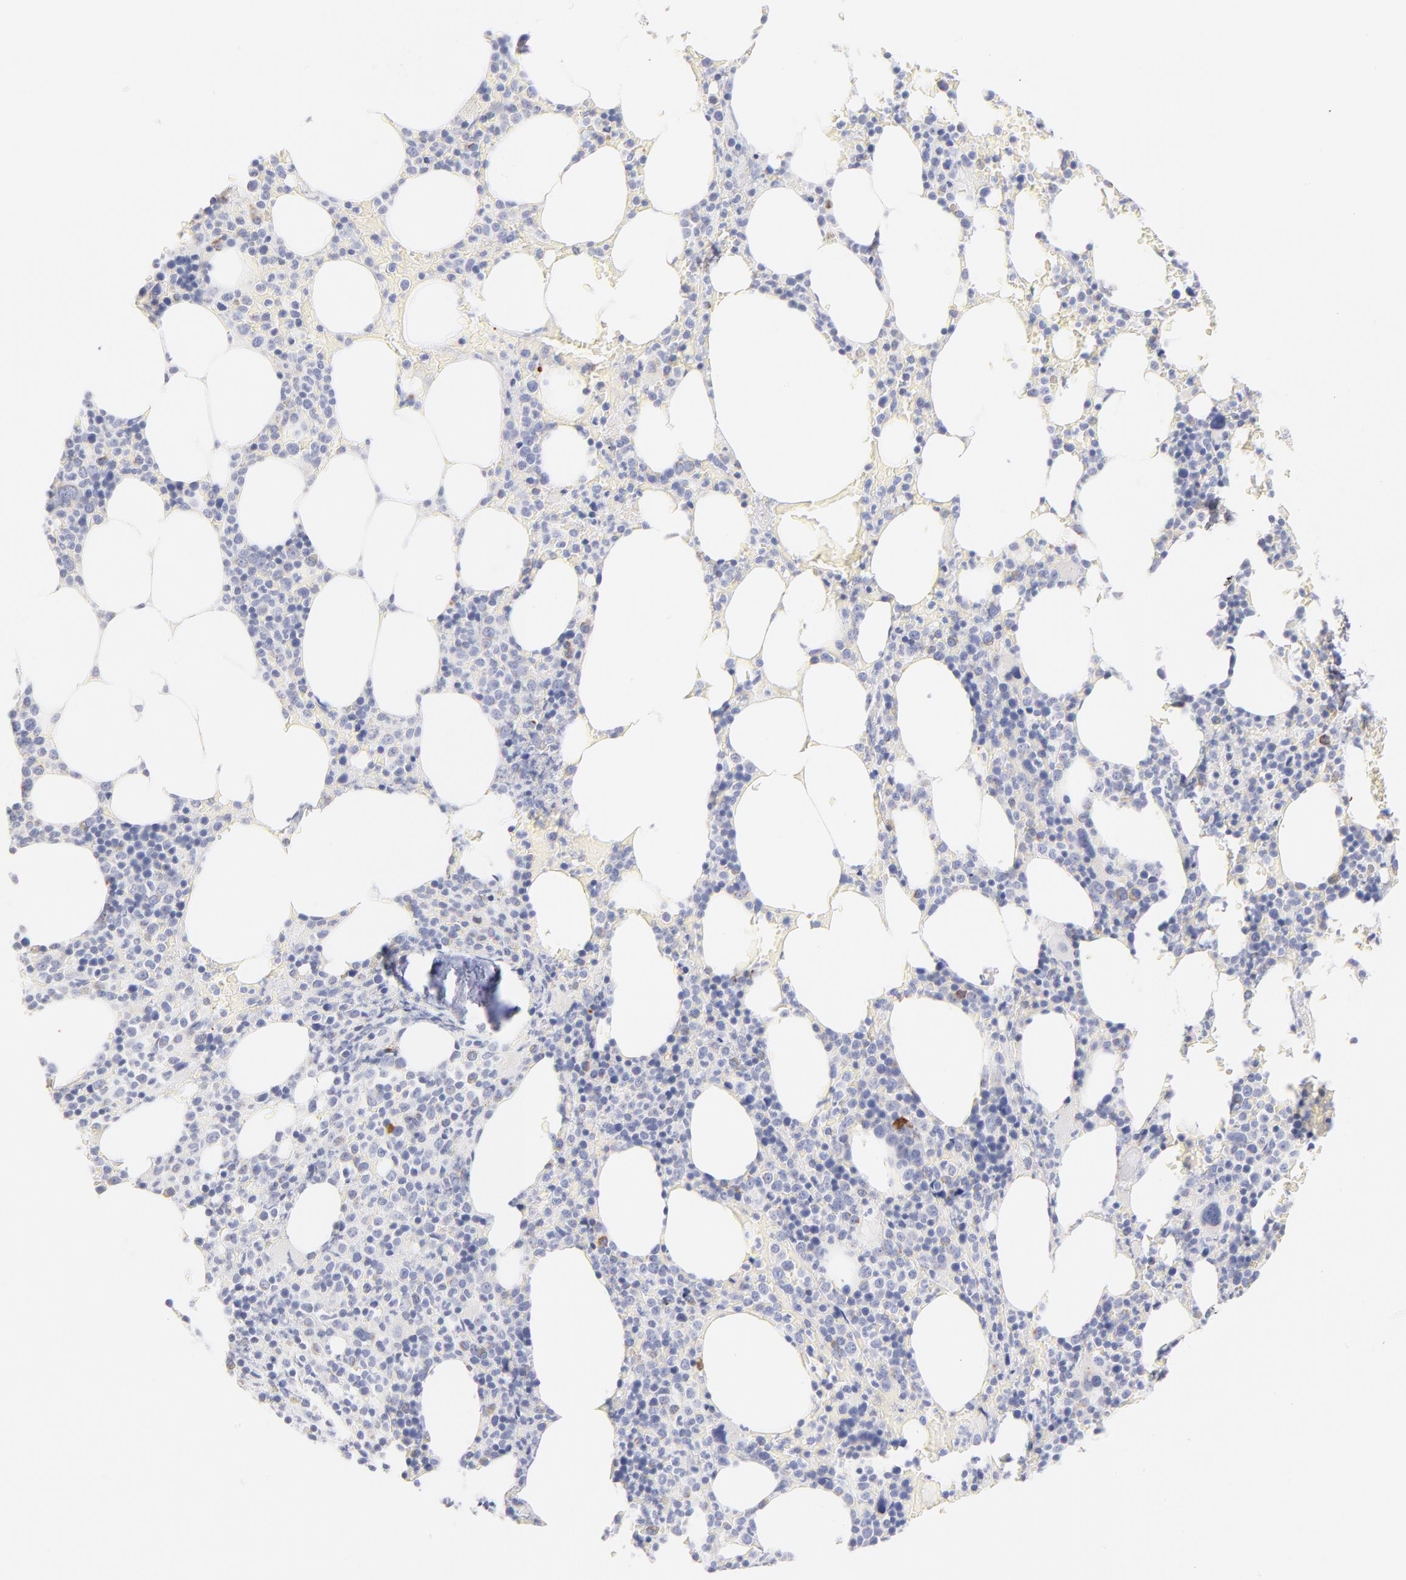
{"staining": {"intensity": "negative", "quantity": "none", "location": "none"}, "tissue": "bone marrow", "cell_type": "Hematopoietic cells", "image_type": "normal", "snomed": [{"axis": "morphology", "description": "Normal tissue, NOS"}, {"axis": "topography", "description": "Bone marrow"}], "caption": "This is a micrograph of IHC staining of normal bone marrow, which shows no positivity in hematopoietic cells. (Immunohistochemistry (ihc), brightfield microscopy, high magnification).", "gene": "AIFM1", "patient": {"sex": "female", "age": 66}}